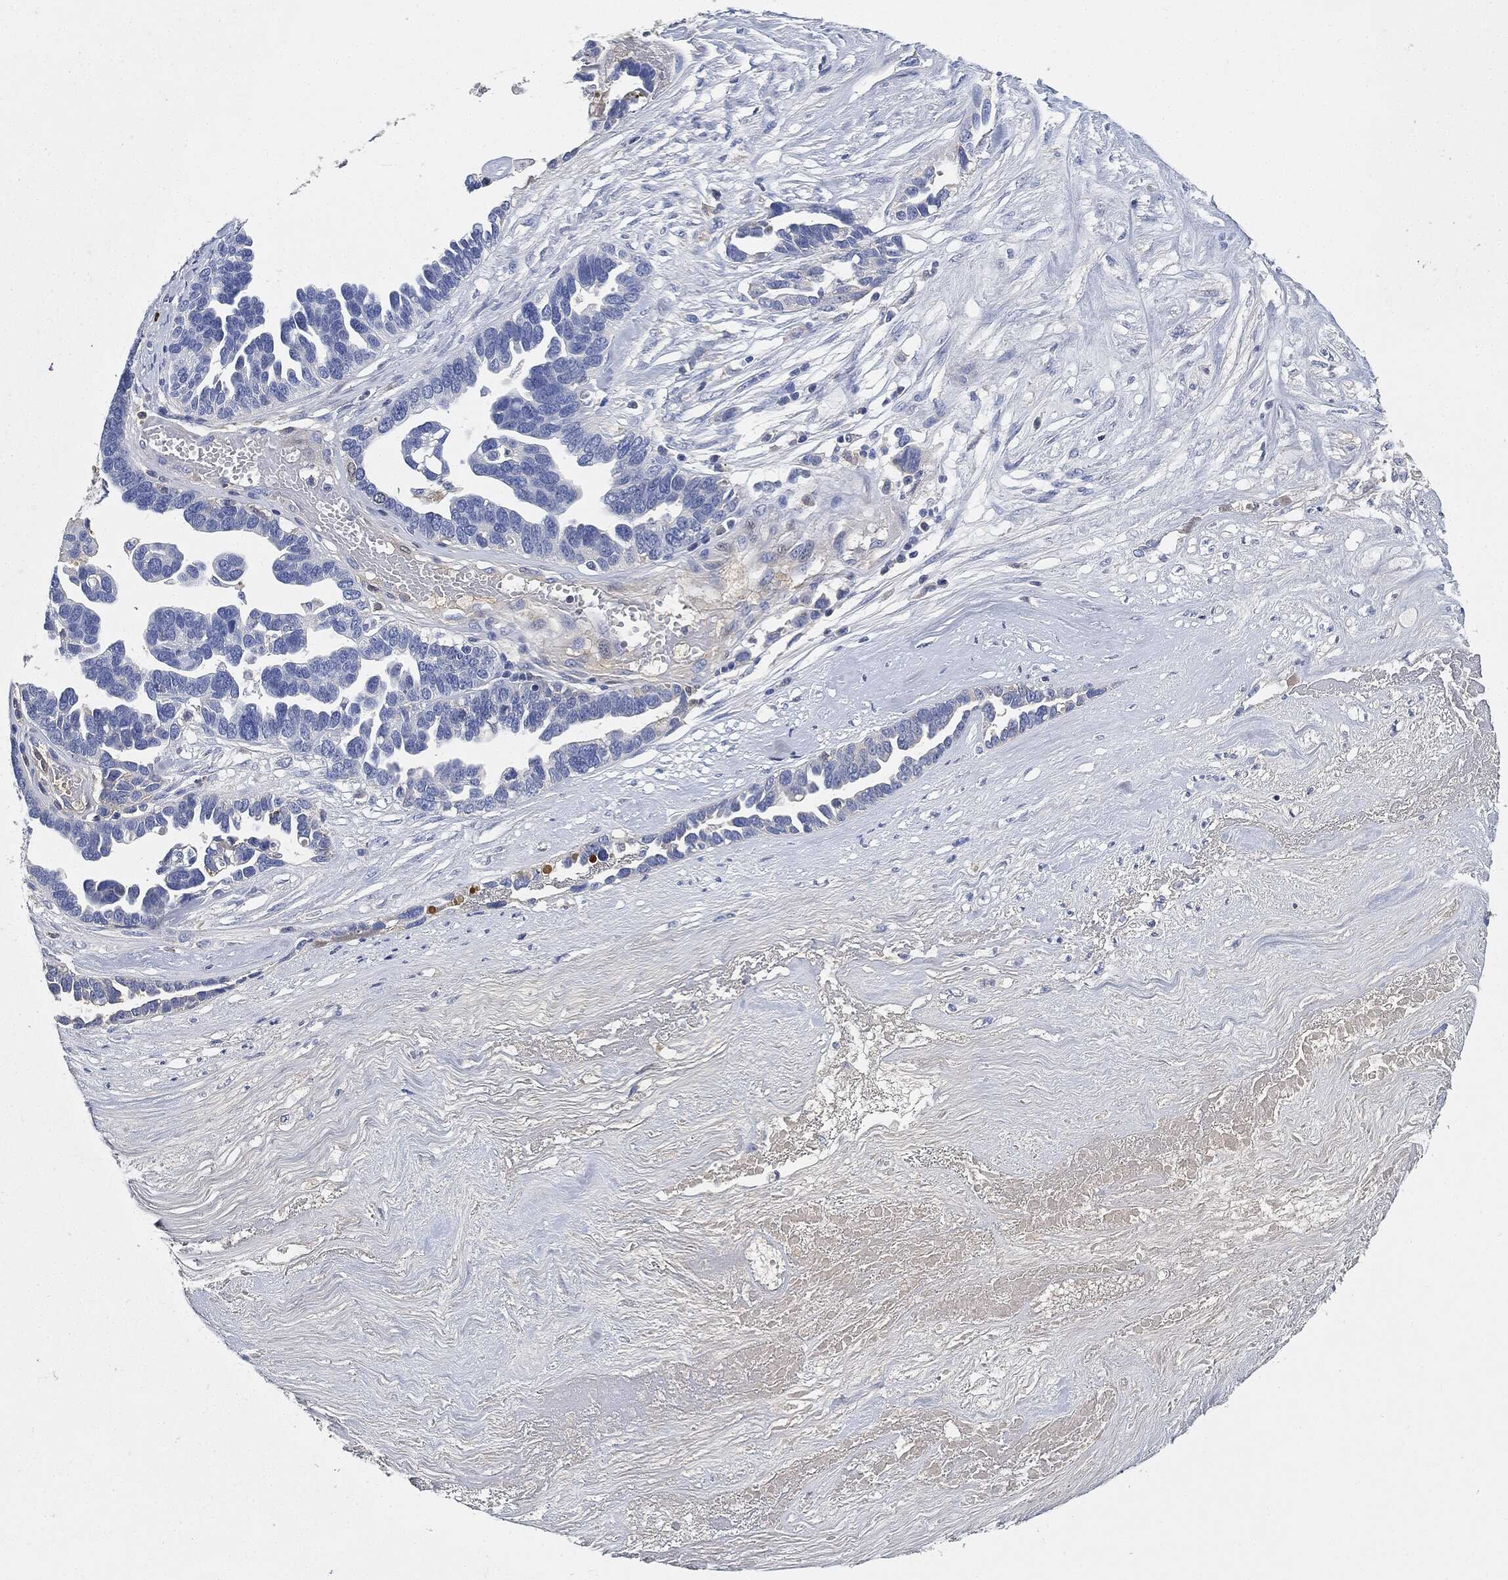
{"staining": {"intensity": "negative", "quantity": "none", "location": "none"}, "tissue": "ovarian cancer", "cell_type": "Tumor cells", "image_type": "cancer", "snomed": [{"axis": "morphology", "description": "Cystadenocarcinoma, serous, NOS"}, {"axis": "topography", "description": "Ovary"}], "caption": "A high-resolution photomicrograph shows immunohistochemistry staining of serous cystadenocarcinoma (ovarian), which reveals no significant positivity in tumor cells.", "gene": "IGLV6-57", "patient": {"sex": "female", "age": 54}}